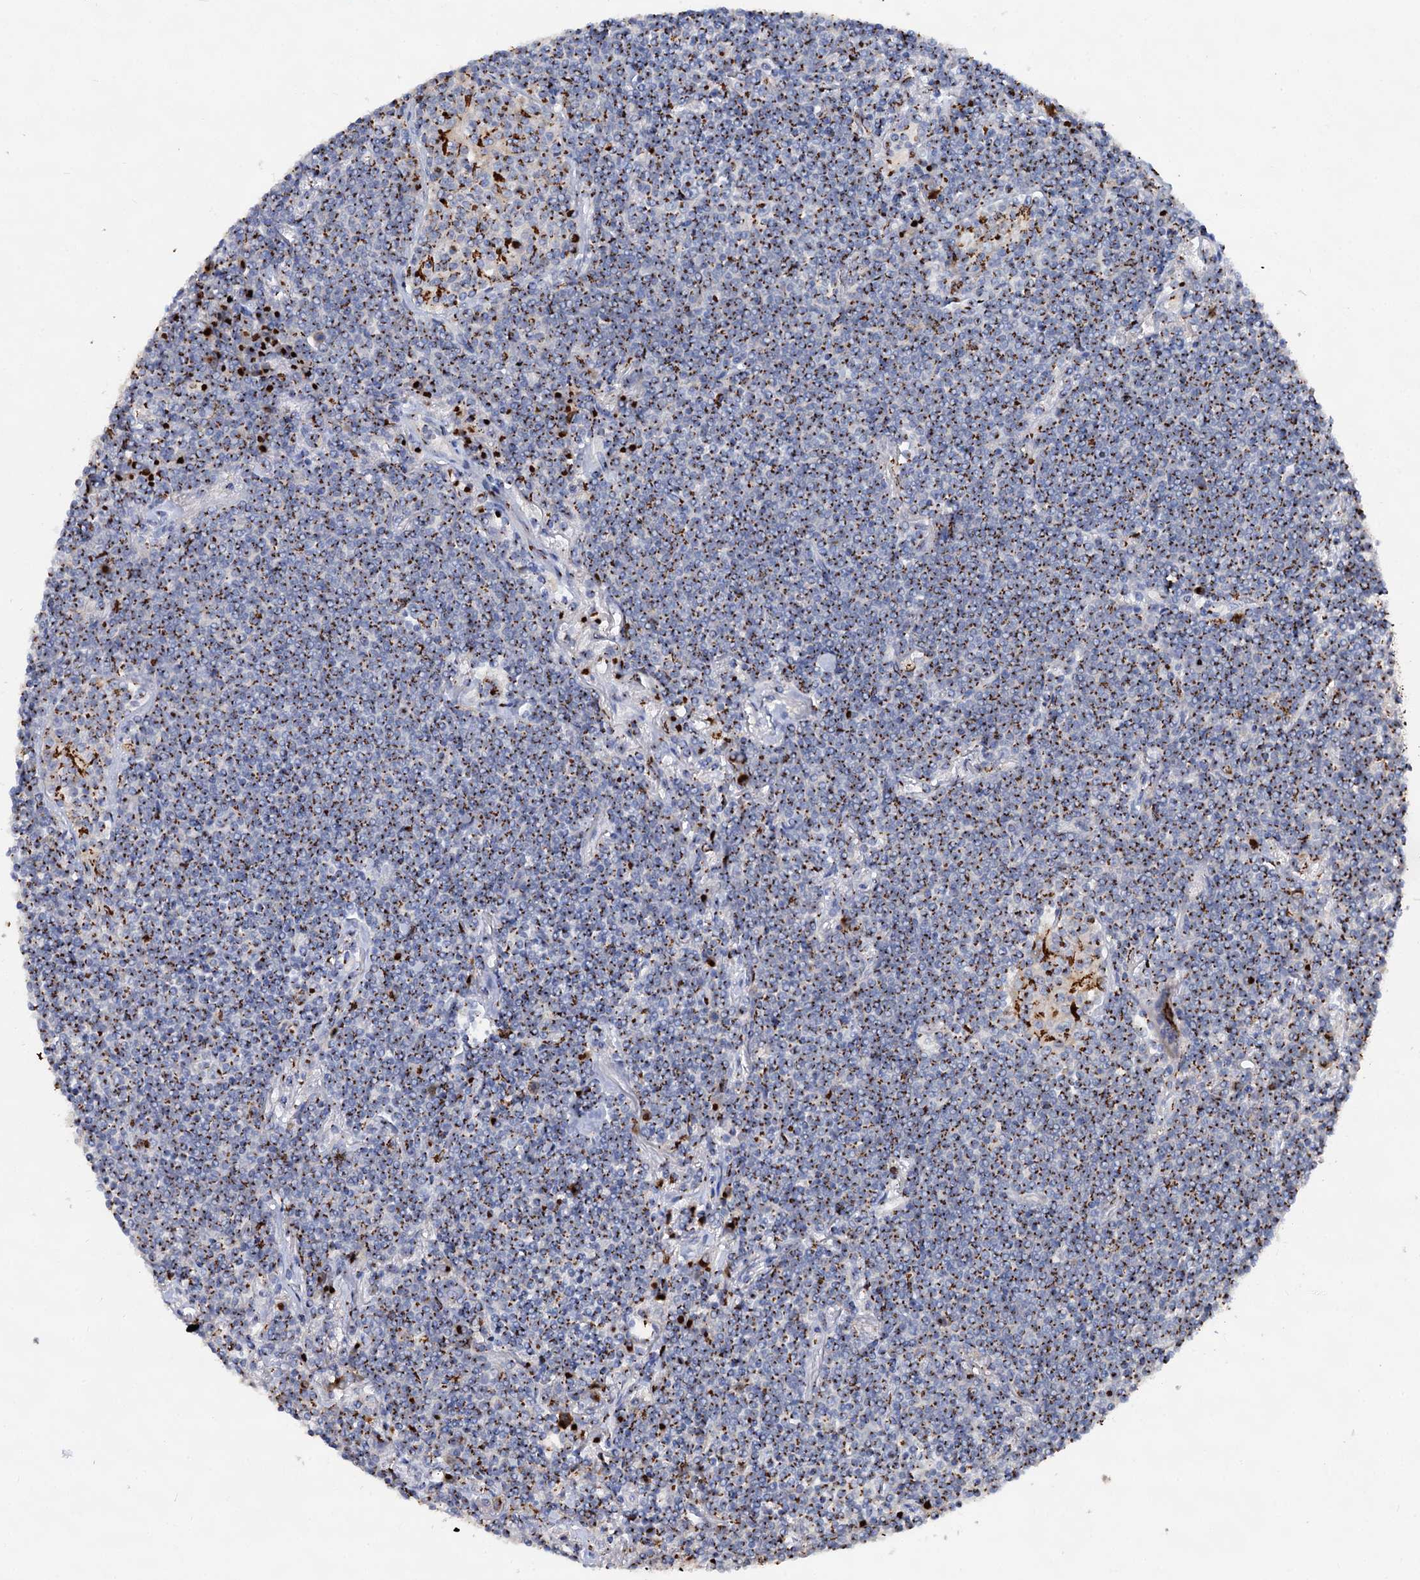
{"staining": {"intensity": "strong", "quantity": "25%-75%", "location": "cytoplasmic/membranous"}, "tissue": "lymphoma", "cell_type": "Tumor cells", "image_type": "cancer", "snomed": [{"axis": "morphology", "description": "Malignant lymphoma, non-Hodgkin's type, Low grade"}, {"axis": "topography", "description": "Lung"}], "caption": "Brown immunohistochemical staining in lymphoma displays strong cytoplasmic/membranous positivity in about 25%-75% of tumor cells. (DAB IHC with brightfield microscopy, high magnification).", "gene": "TM9SF3", "patient": {"sex": "female", "age": 71}}